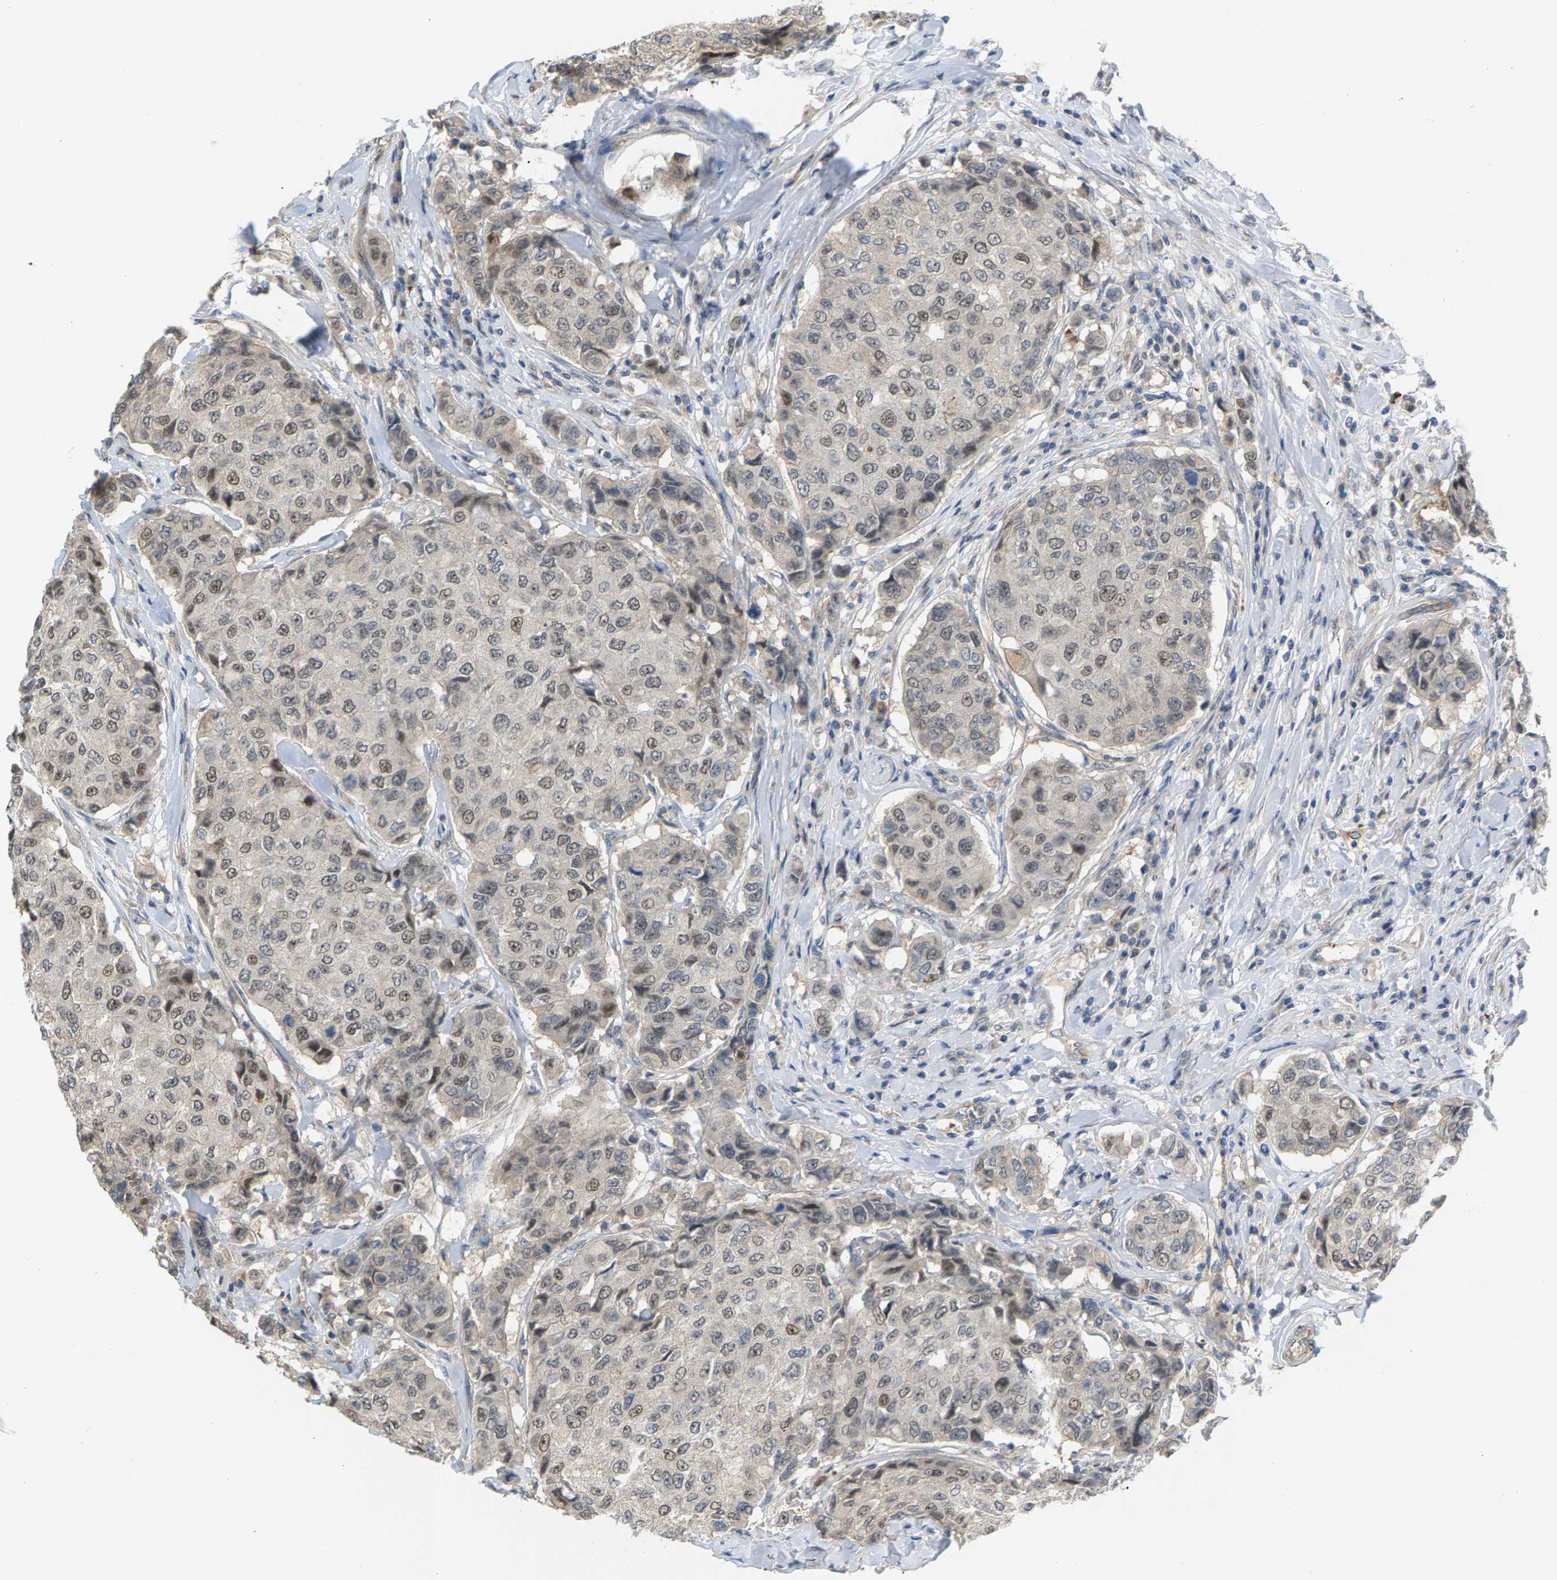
{"staining": {"intensity": "weak", "quantity": "25%-75%", "location": "nuclear"}, "tissue": "breast cancer", "cell_type": "Tumor cells", "image_type": "cancer", "snomed": [{"axis": "morphology", "description": "Duct carcinoma"}, {"axis": "topography", "description": "Breast"}], "caption": "DAB immunohistochemical staining of breast infiltrating ductal carcinoma shows weak nuclear protein expression in about 25%-75% of tumor cells.", "gene": "KRTAP27-1", "patient": {"sex": "female", "age": 27}}